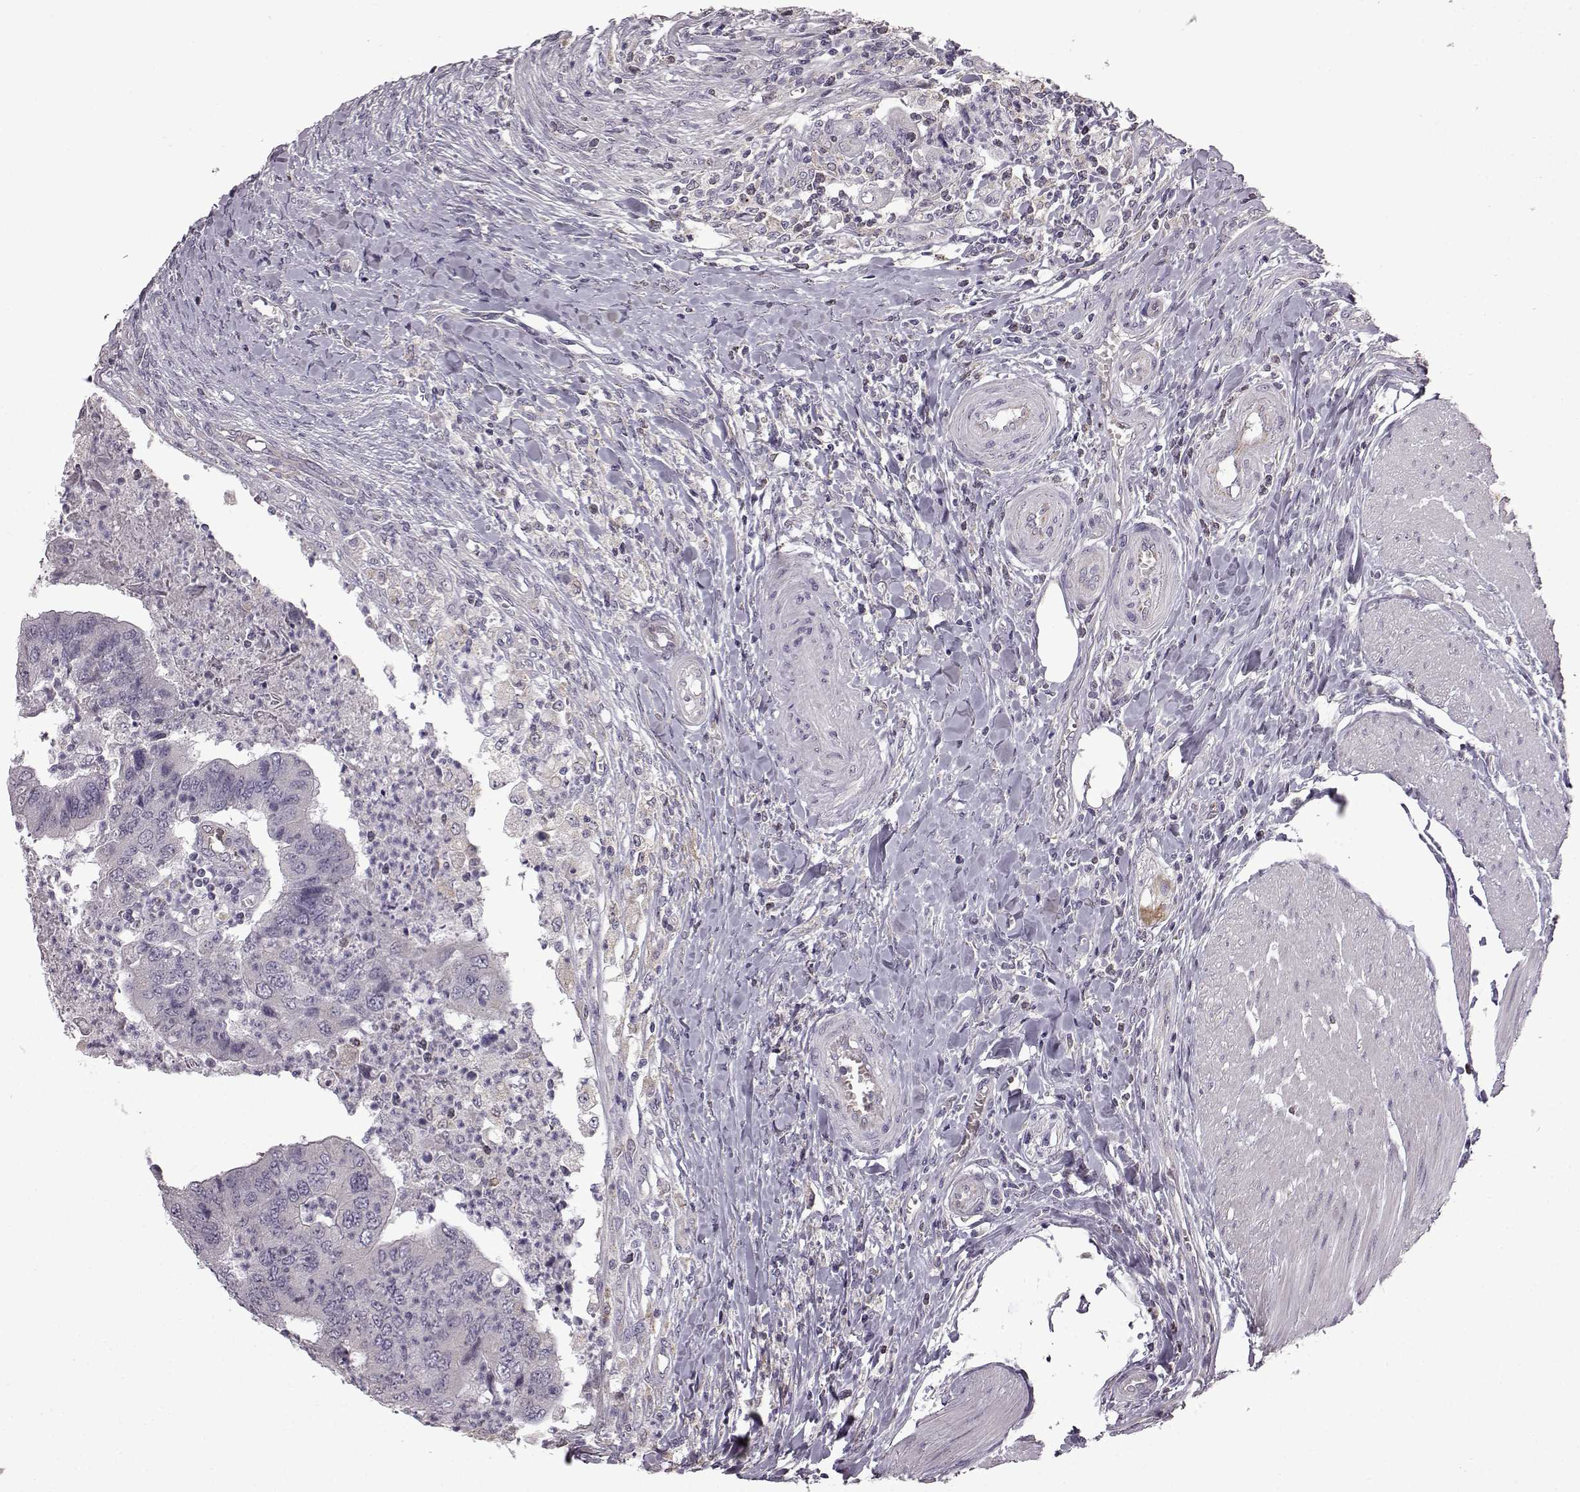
{"staining": {"intensity": "negative", "quantity": "none", "location": "none"}, "tissue": "colorectal cancer", "cell_type": "Tumor cells", "image_type": "cancer", "snomed": [{"axis": "morphology", "description": "Adenocarcinoma, NOS"}, {"axis": "topography", "description": "Colon"}], "caption": "DAB (3,3'-diaminobenzidine) immunohistochemical staining of colorectal adenocarcinoma reveals no significant expression in tumor cells.", "gene": "B3GNT6", "patient": {"sex": "female", "age": 67}}